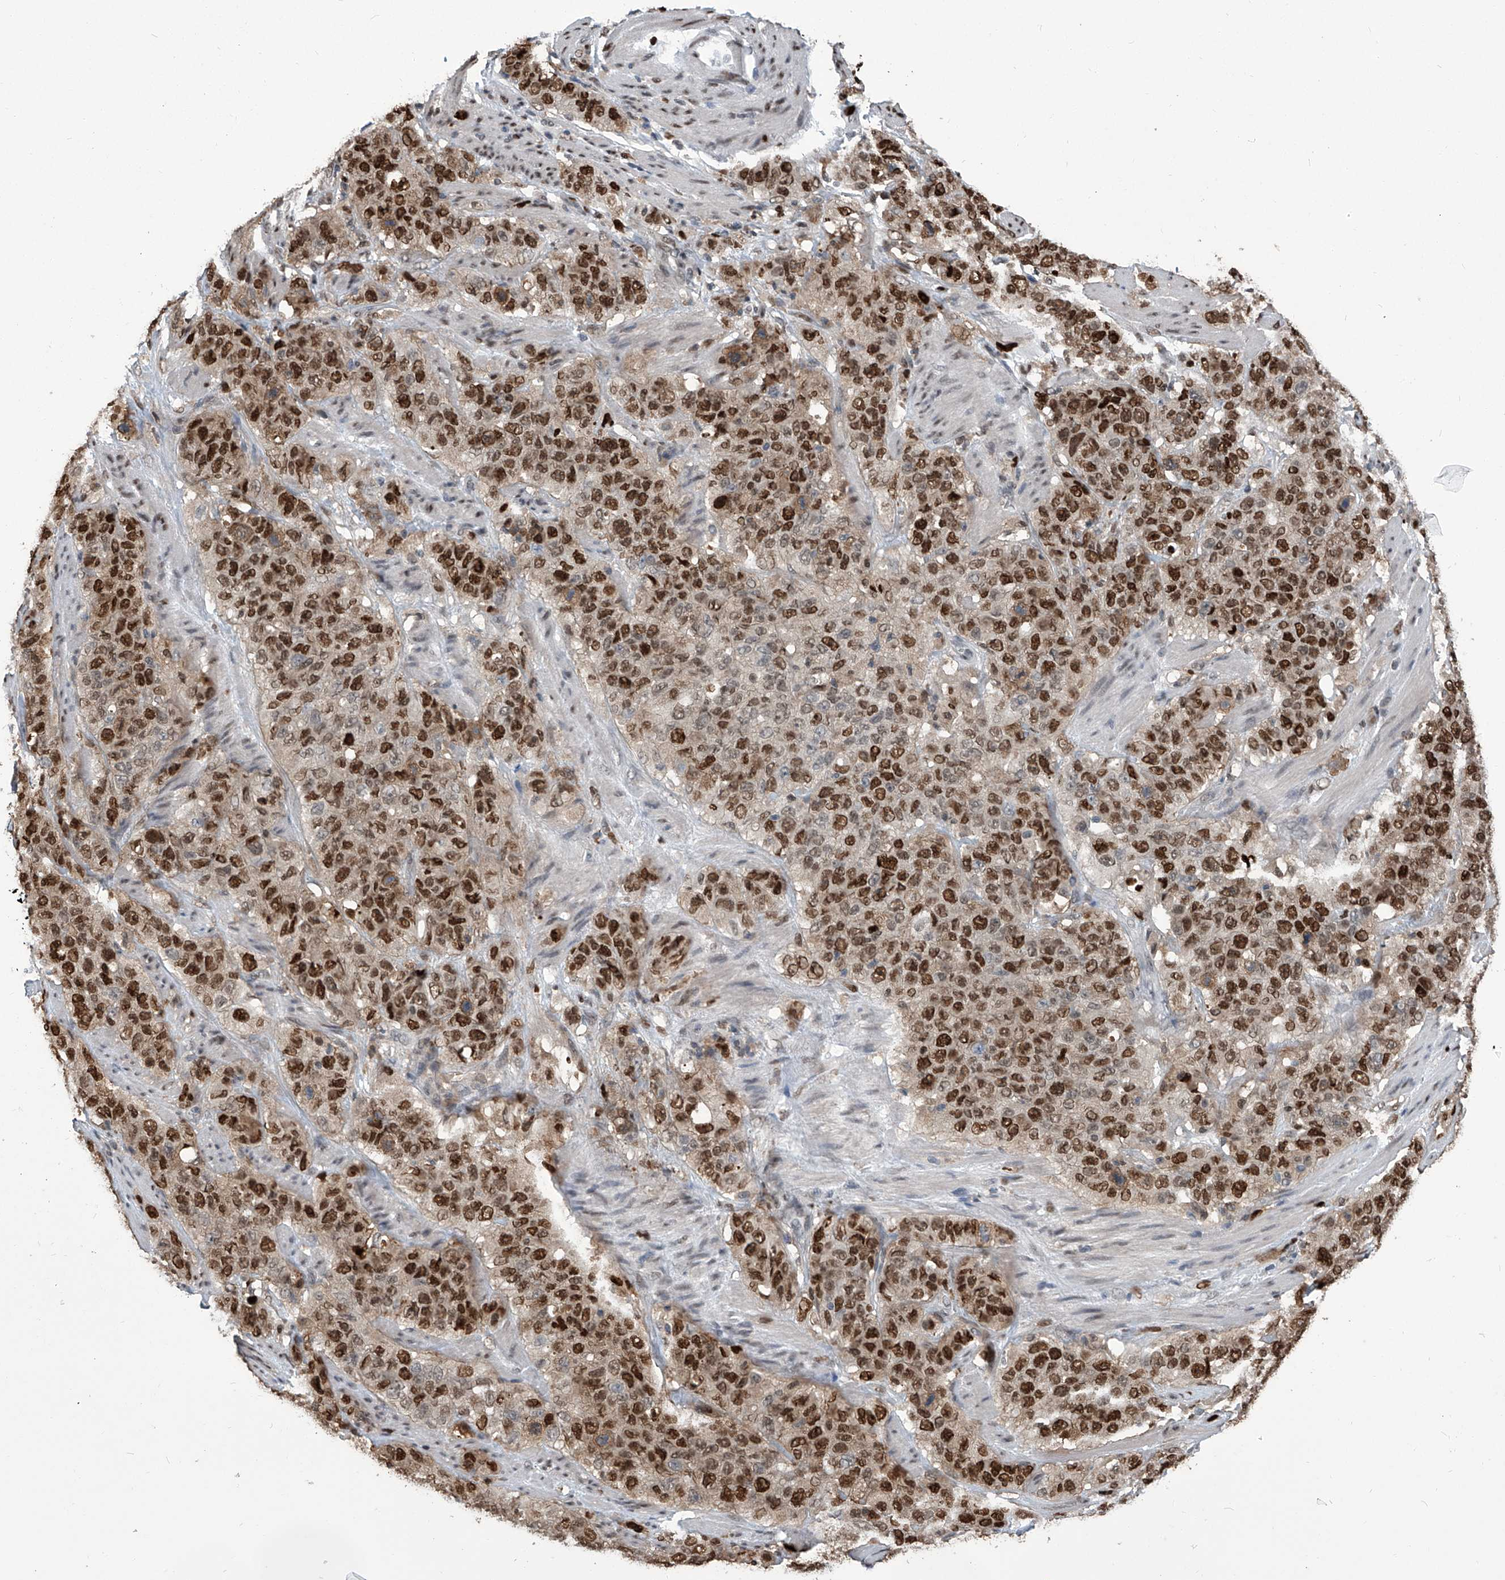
{"staining": {"intensity": "strong", "quantity": ">75%", "location": "nuclear"}, "tissue": "stomach cancer", "cell_type": "Tumor cells", "image_type": "cancer", "snomed": [{"axis": "morphology", "description": "Adenocarcinoma, NOS"}, {"axis": "topography", "description": "Stomach"}], "caption": "Immunohistochemistry (IHC) of stomach cancer (adenocarcinoma) demonstrates high levels of strong nuclear positivity in about >75% of tumor cells.", "gene": "PCNA", "patient": {"sex": "male", "age": 48}}